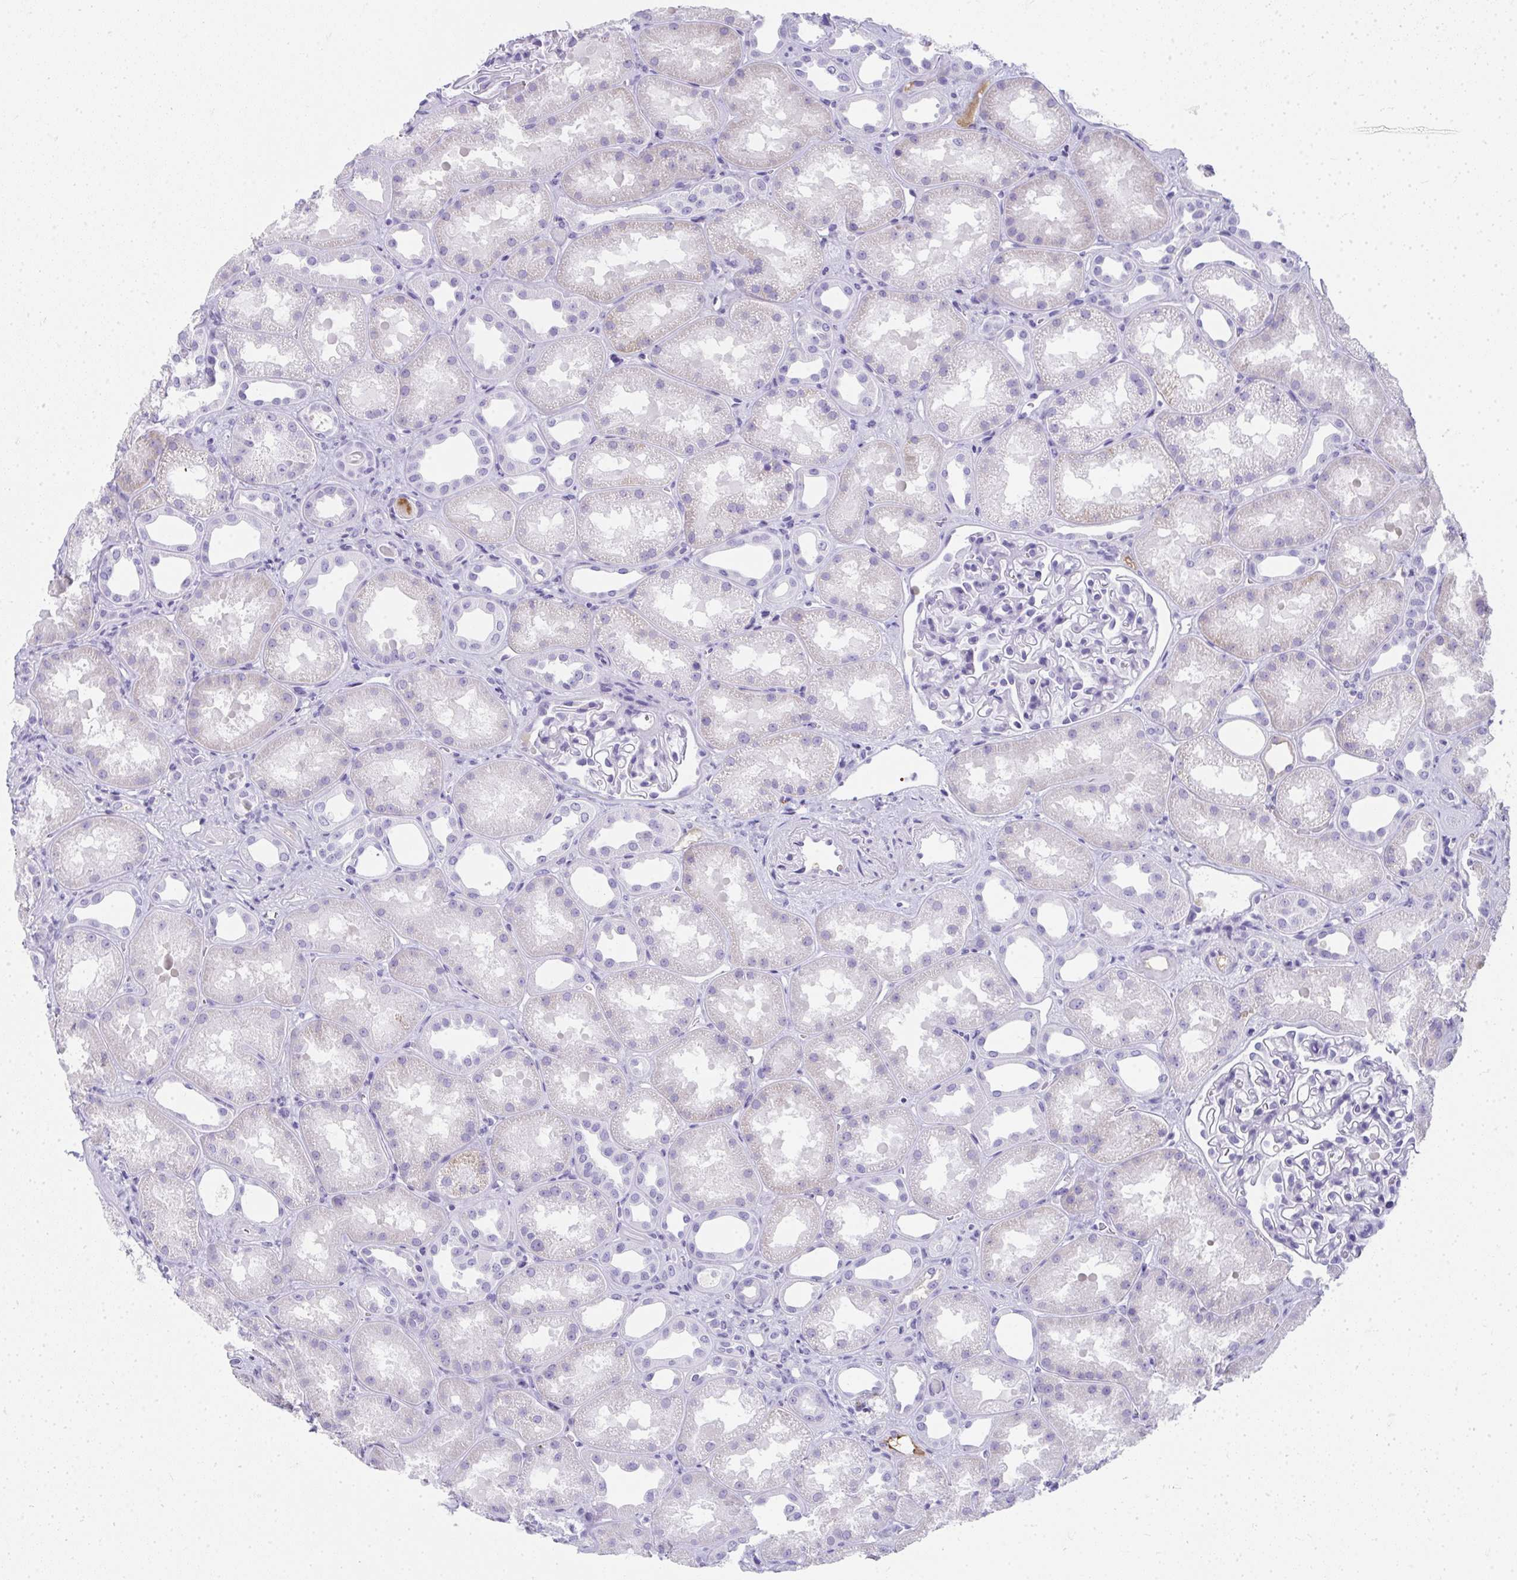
{"staining": {"intensity": "negative", "quantity": "none", "location": "none"}, "tissue": "kidney", "cell_type": "Cells in glomeruli", "image_type": "normal", "snomed": [{"axis": "morphology", "description": "Normal tissue, NOS"}, {"axis": "topography", "description": "Kidney"}], "caption": "DAB (3,3'-diaminobenzidine) immunohistochemical staining of unremarkable human kidney reveals no significant expression in cells in glomeruli. (DAB IHC, high magnification).", "gene": "ZSWIM3", "patient": {"sex": "male", "age": 61}}